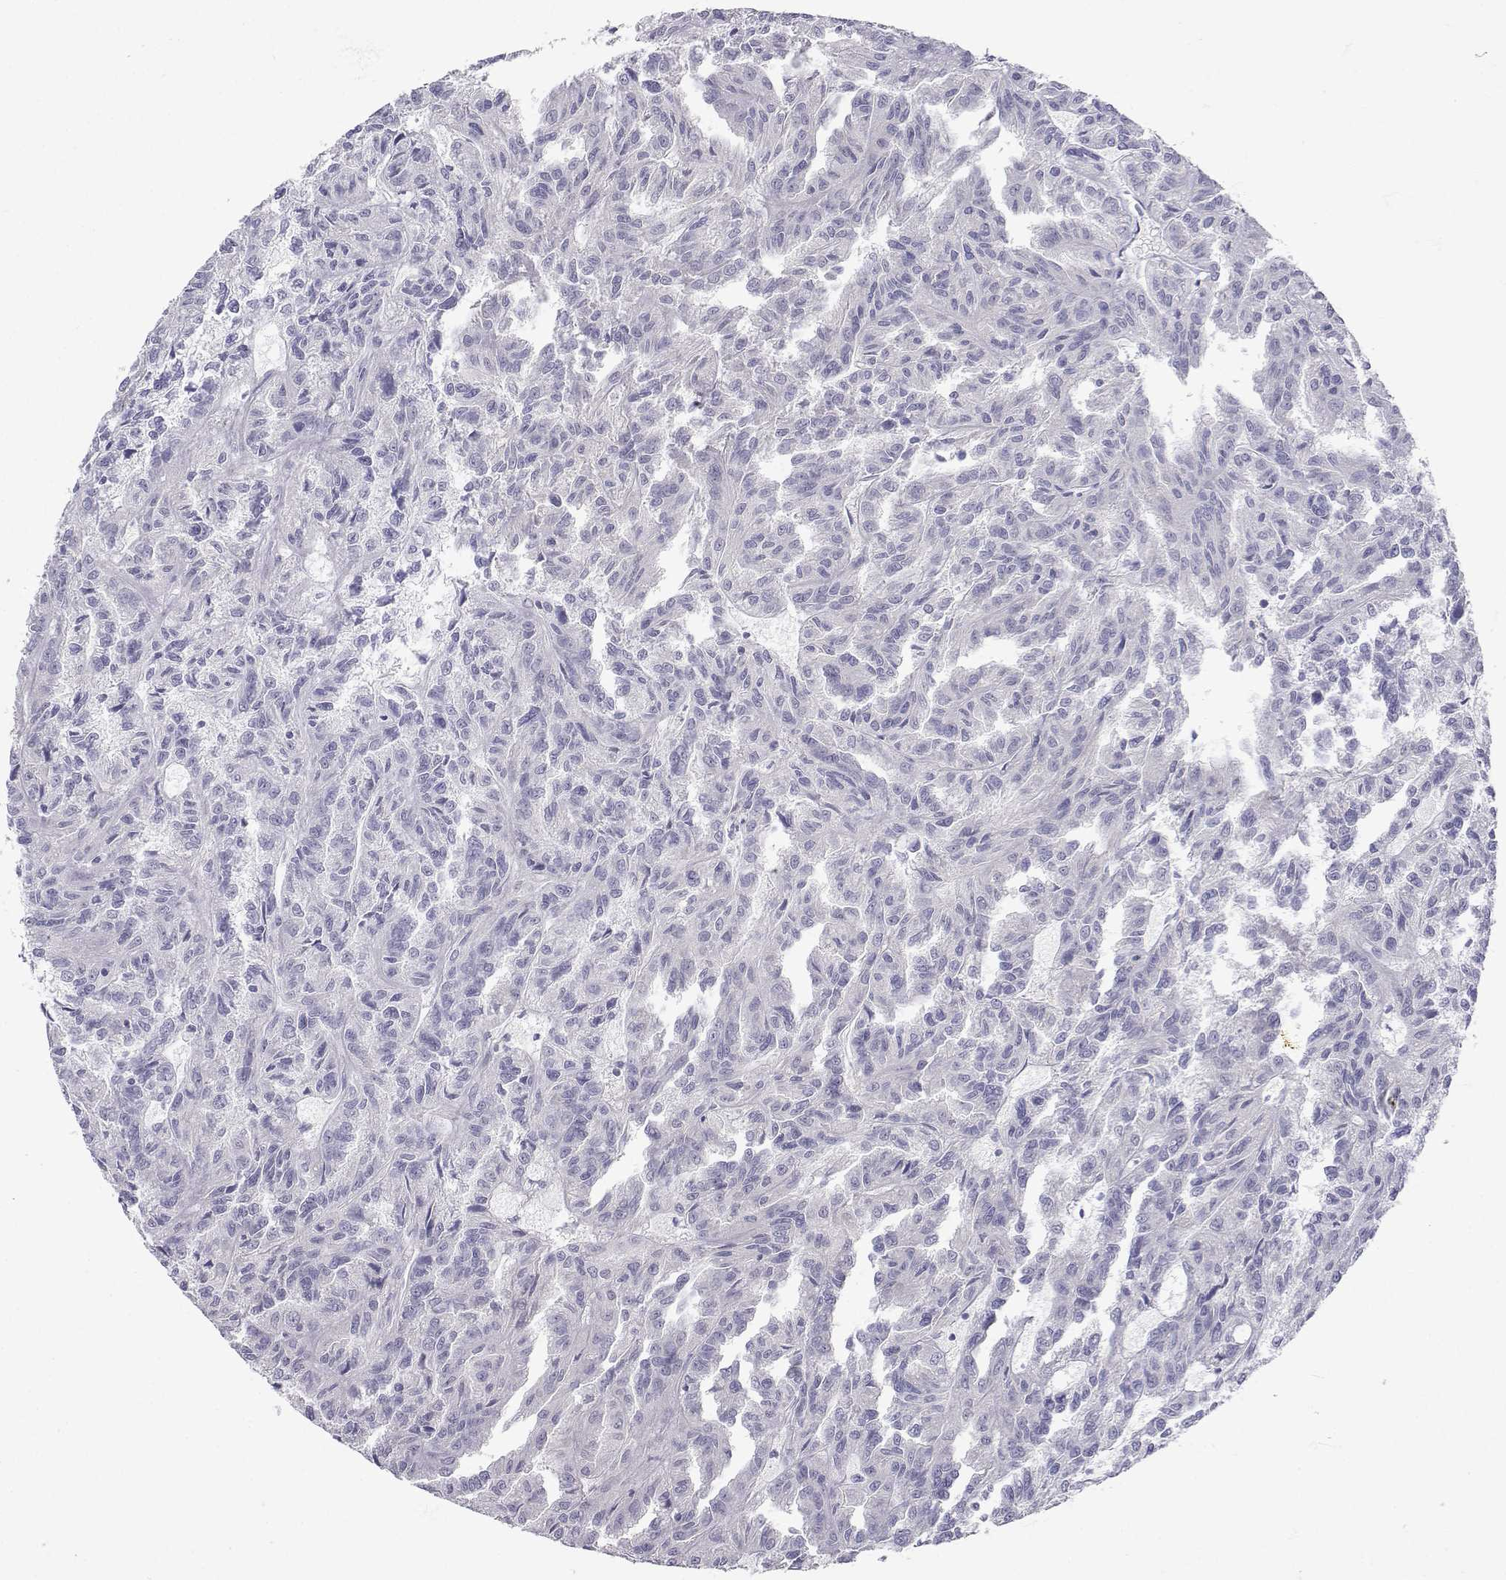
{"staining": {"intensity": "negative", "quantity": "none", "location": "none"}, "tissue": "renal cancer", "cell_type": "Tumor cells", "image_type": "cancer", "snomed": [{"axis": "morphology", "description": "Adenocarcinoma, NOS"}, {"axis": "topography", "description": "Kidney"}], "caption": "A high-resolution image shows immunohistochemistry (IHC) staining of renal adenocarcinoma, which exhibits no significant staining in tumor cells.", "gene": "SLC6A3", "patient": {"sex": "male", "age": 79}}